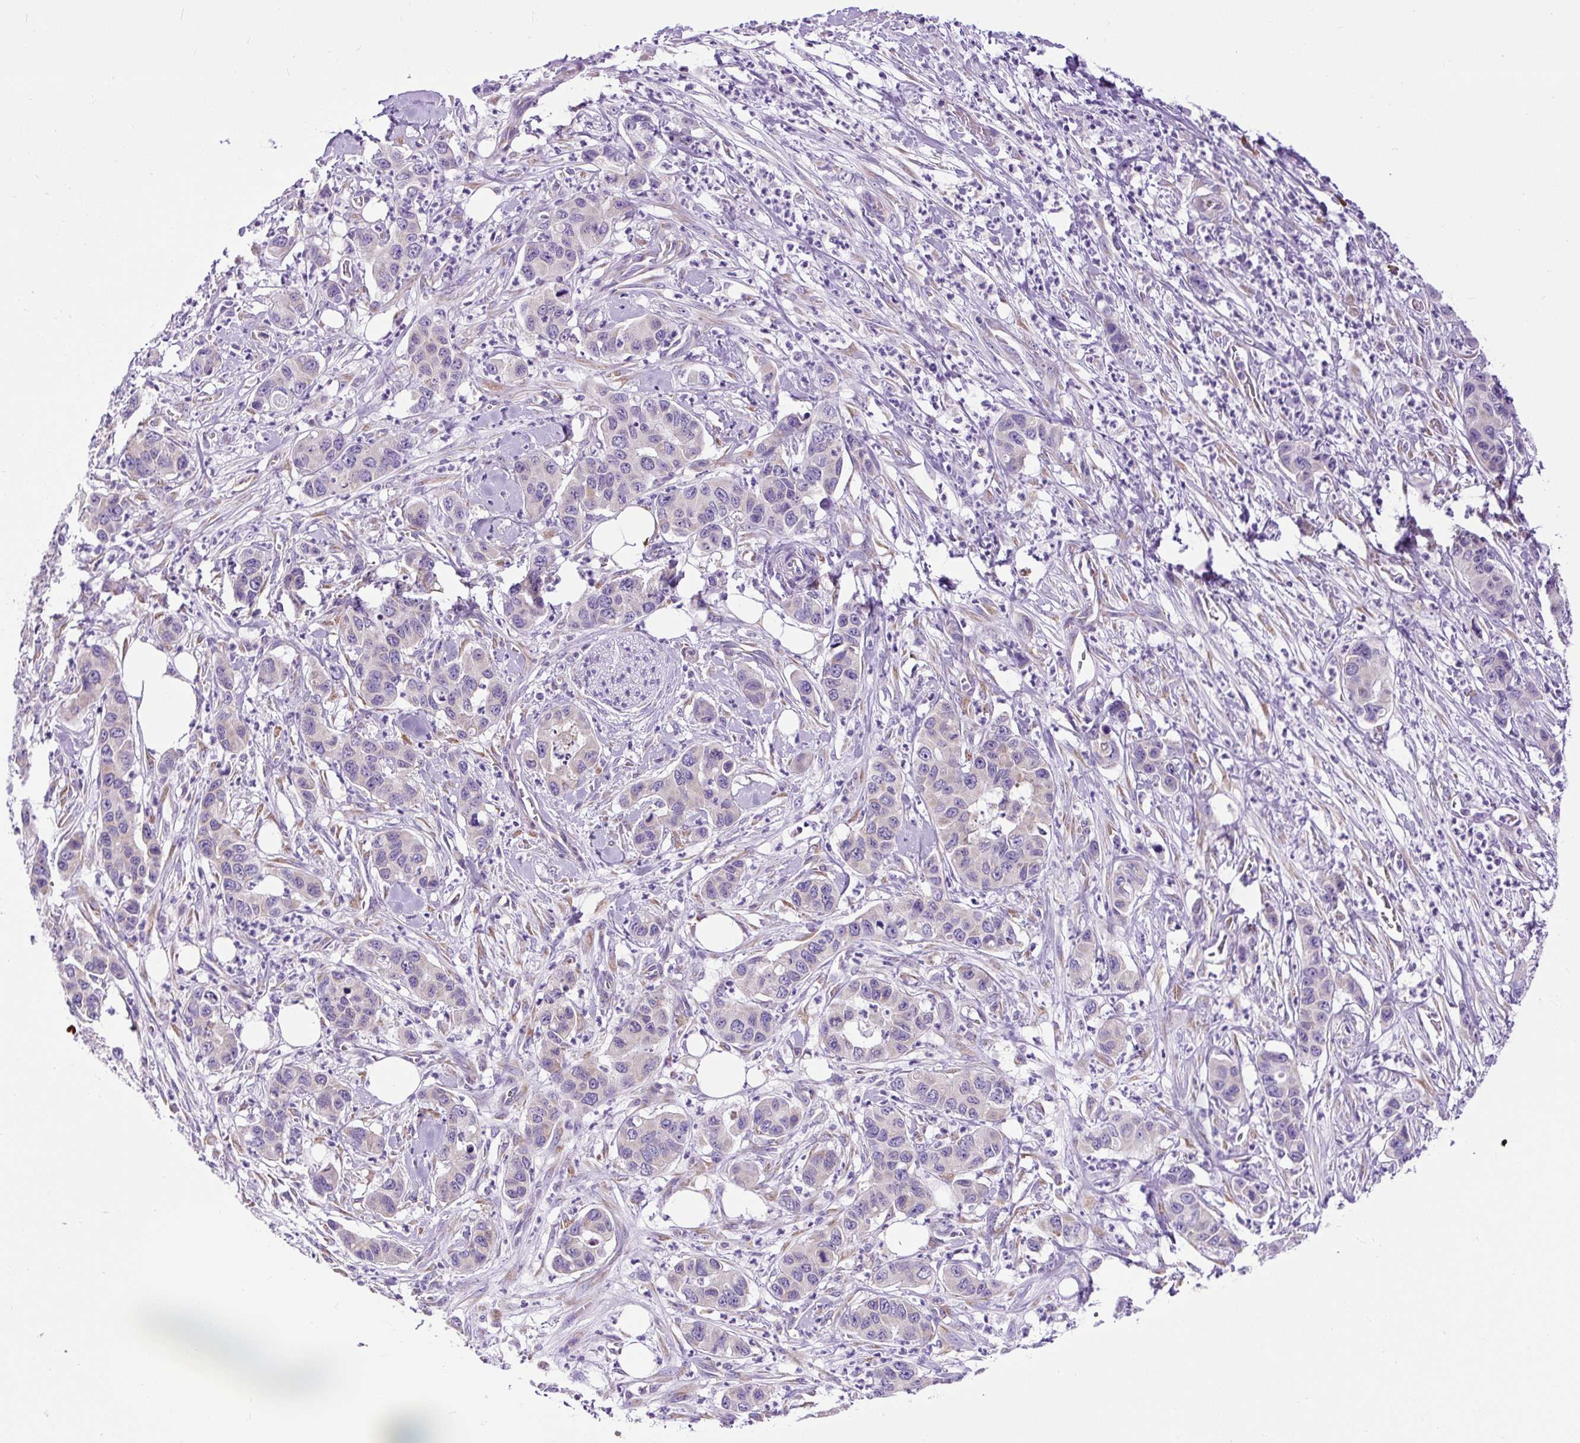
{"staining": {"intensity": "moderate", "quantity": "<25%", "location": "cytoplasmic/membranous"}, "tissue": "pancreatic cancer", "cell_type": "Tumor cells", "image_type": "cancer", "snomed": [{"axis": "morphology", "description": "Adenocarcinoma, NOS"}, {"axis": "topography", "description": "Pancreas"}], "caption": "Pancreatic cancer stained with immunohistochemistry (IHC) exhibits moderate cytoplasmic/membranous positivity in approximately <25% of tumor cells.", "gene": "DDOST", "patient": {"sex": "male", "age": 73}}